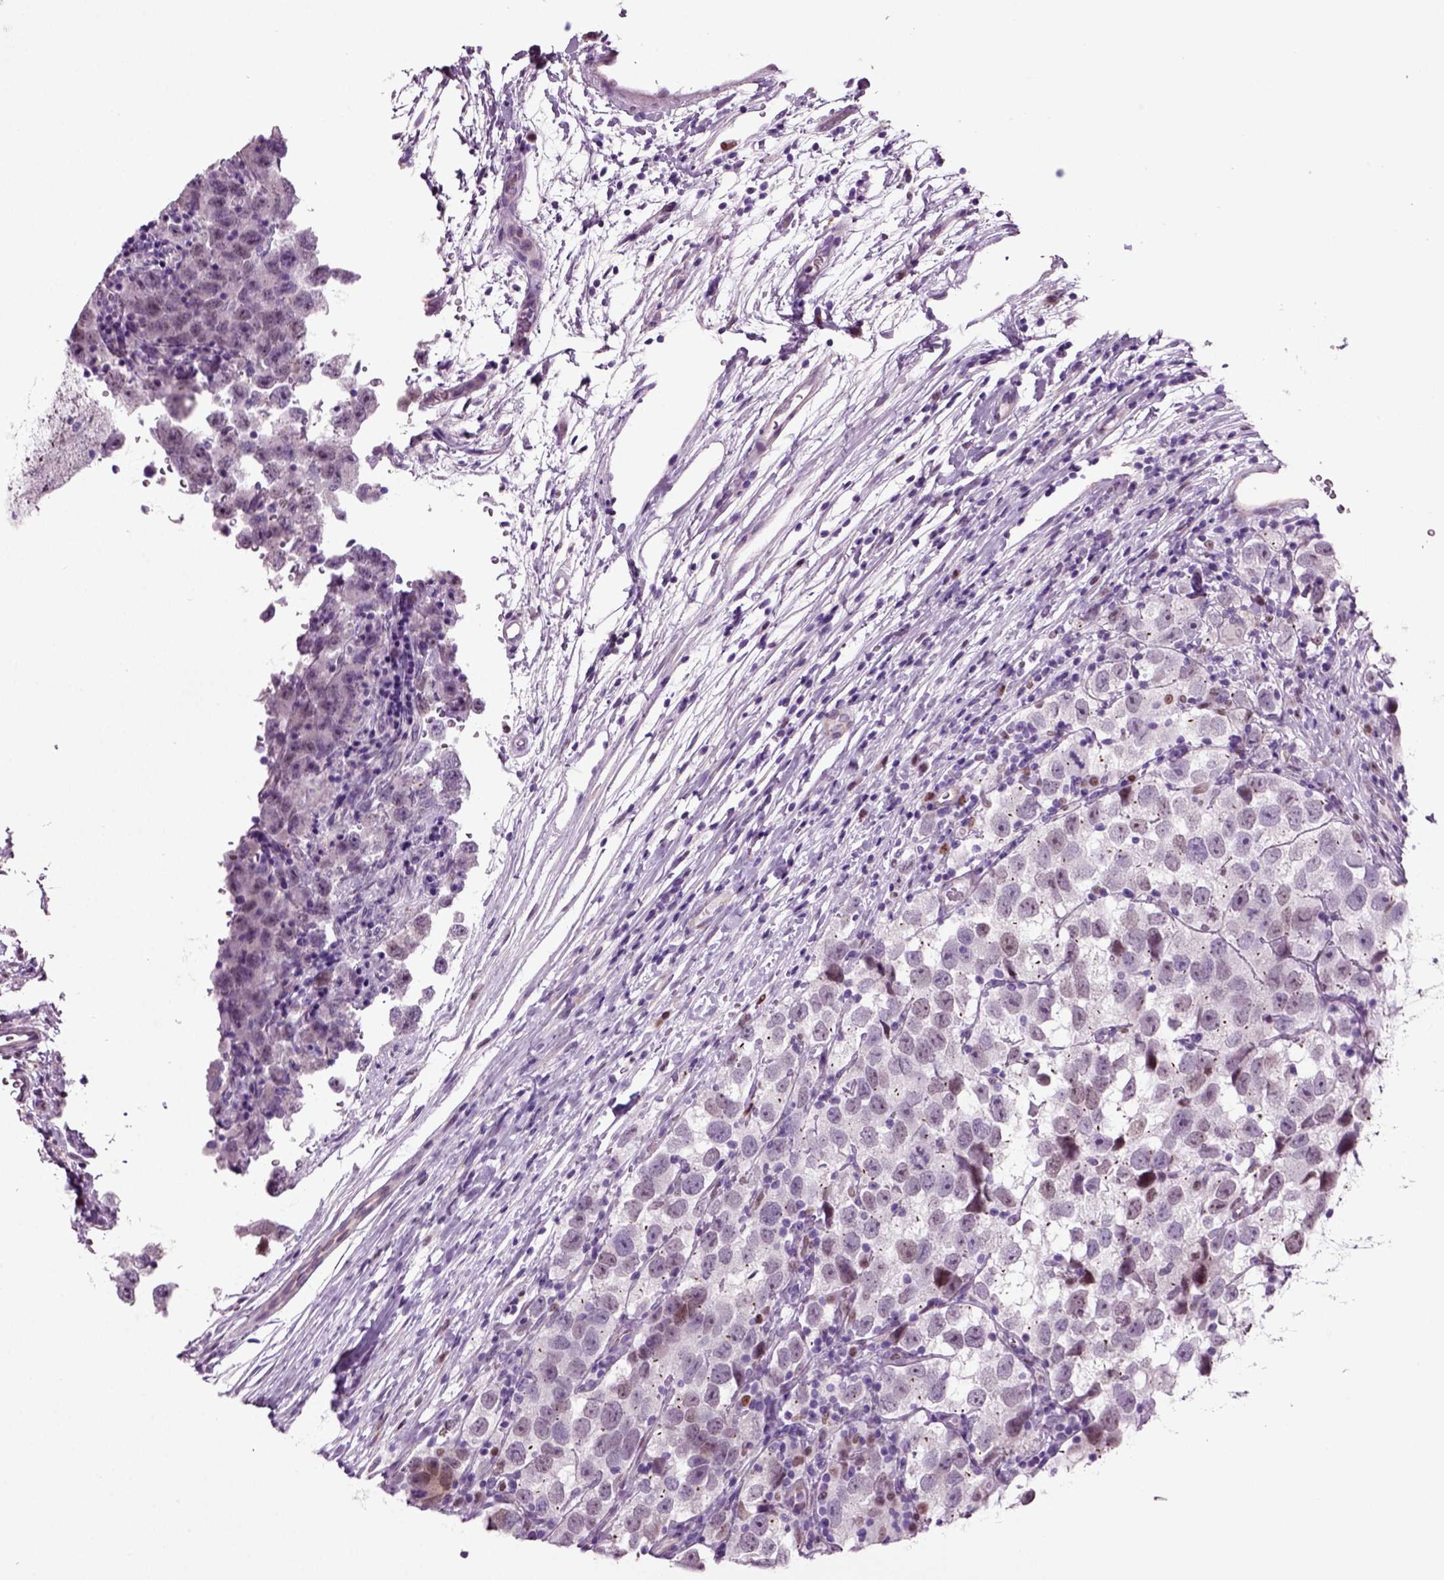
{"staining": {"intensity": "negative", "quantity": "none", "location": "none"}, "tissue": "testis cancer", "cell_type": "Tumor cells", "image_type": "cancer", "snomed": [{"axis": "morphology", "description": "Seminoma, NOS"}, {"axis": "topography", "description": "Testis"}], "caption": "An immunohistochemistry (IHC) histopathology image of seminoma (testis) is shown. There is no staining in tumor cells of seminoma (testis).", "gene": "ARID3A", "patient": {"sex": "male", "age": 26}}